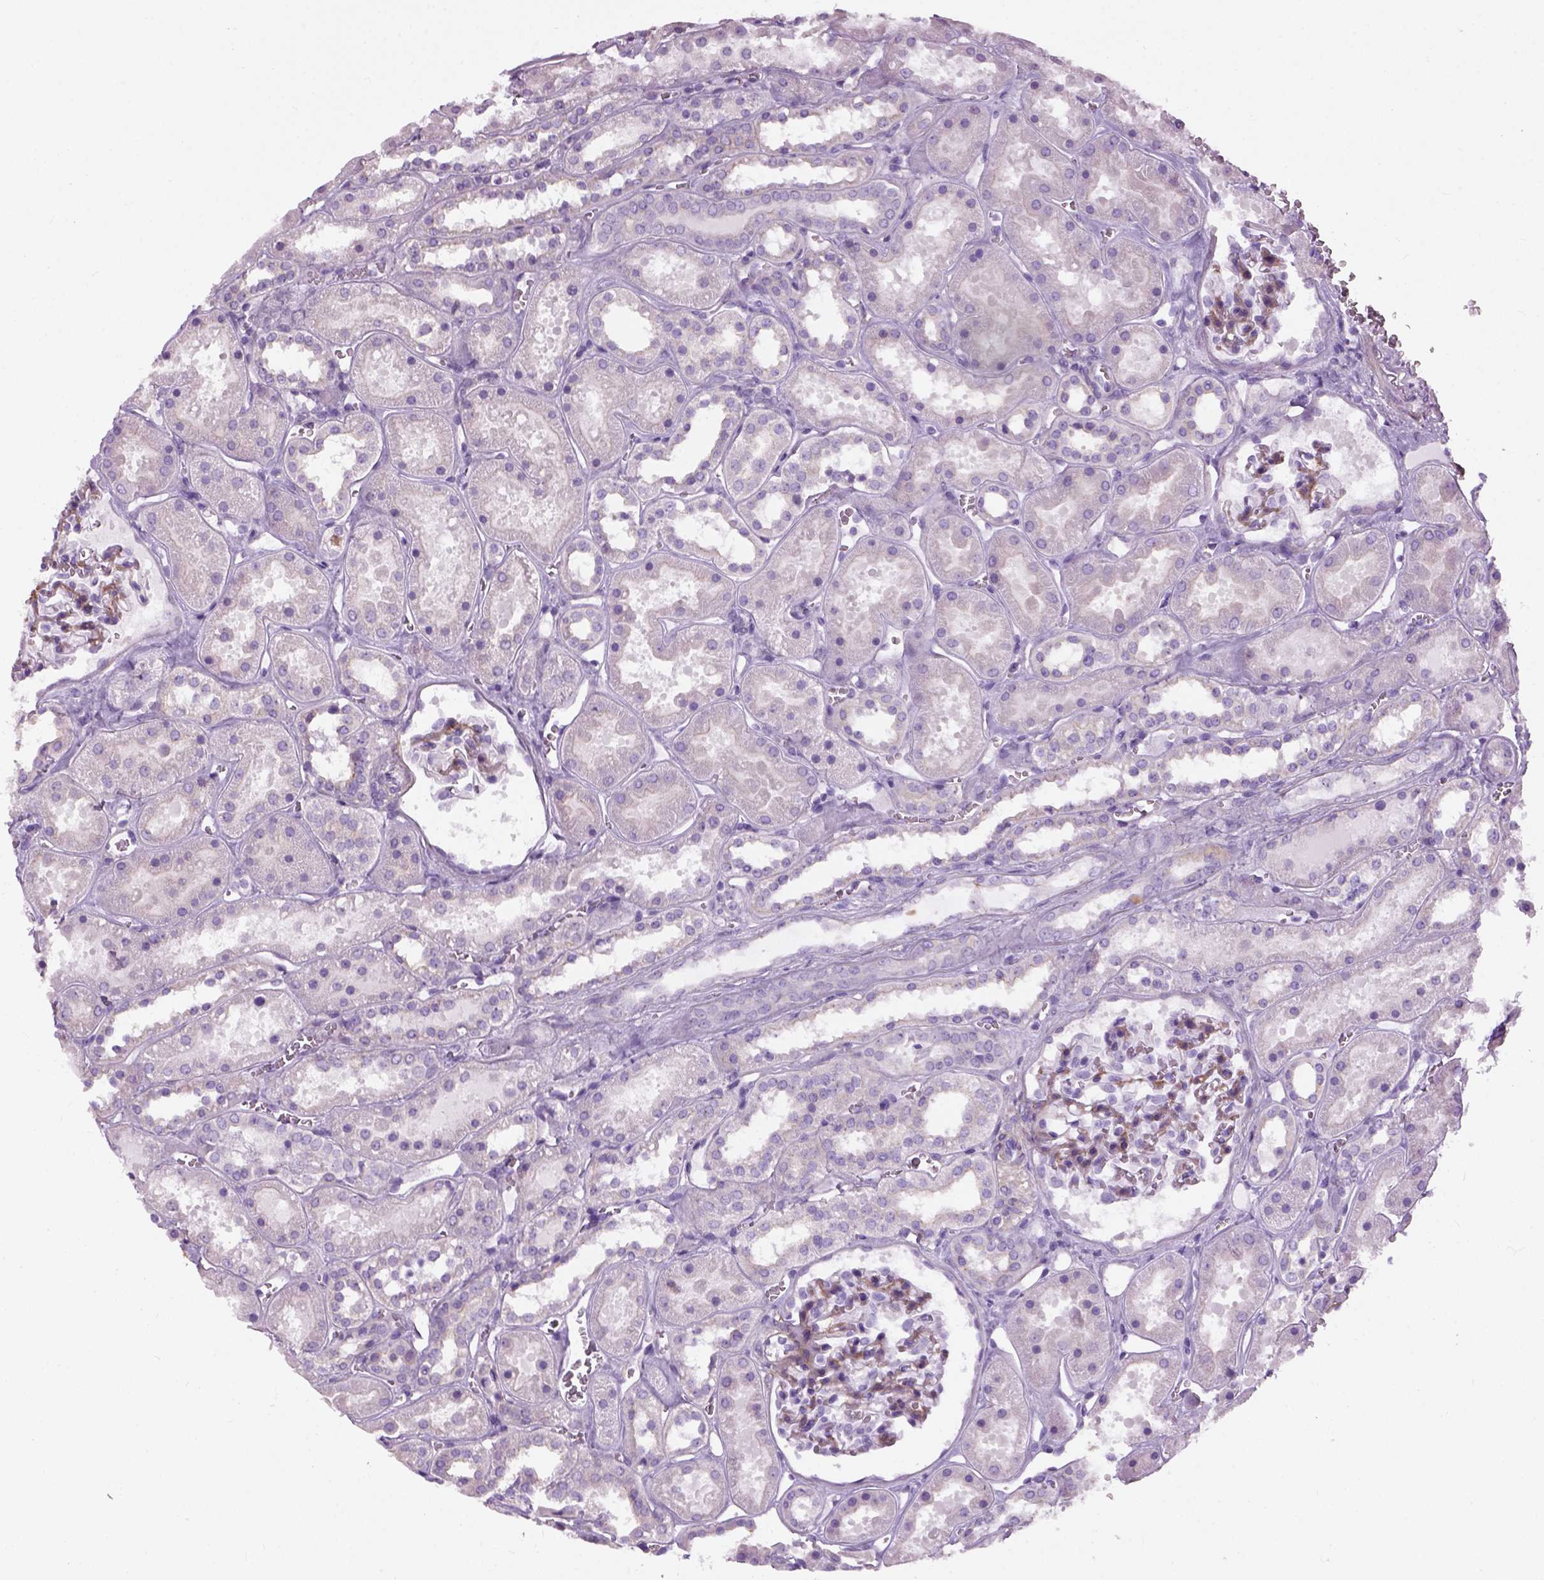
{"staining": {"intensity": "moderate", "quantity": "<25%", "location": "cytoplasmic/membranous"}, "tissue": "kidney", "cell_type": "Cells in glomeruli", "image_type": "normal", "snomed": [{"axis": "morphology", "description": "Normal tissue, NOS"}, {"axis": "topography", "description": "Kidney"}], "caption": "This photomicrograph shows immunohistochemistry (IHC) staining of normal human kidney, with low moderate cytoplasmic/membranous expression in about <25% of cells in glomeruli.", "gene": "FAM161A", "patient": {"sex": "female", "age": 41}}